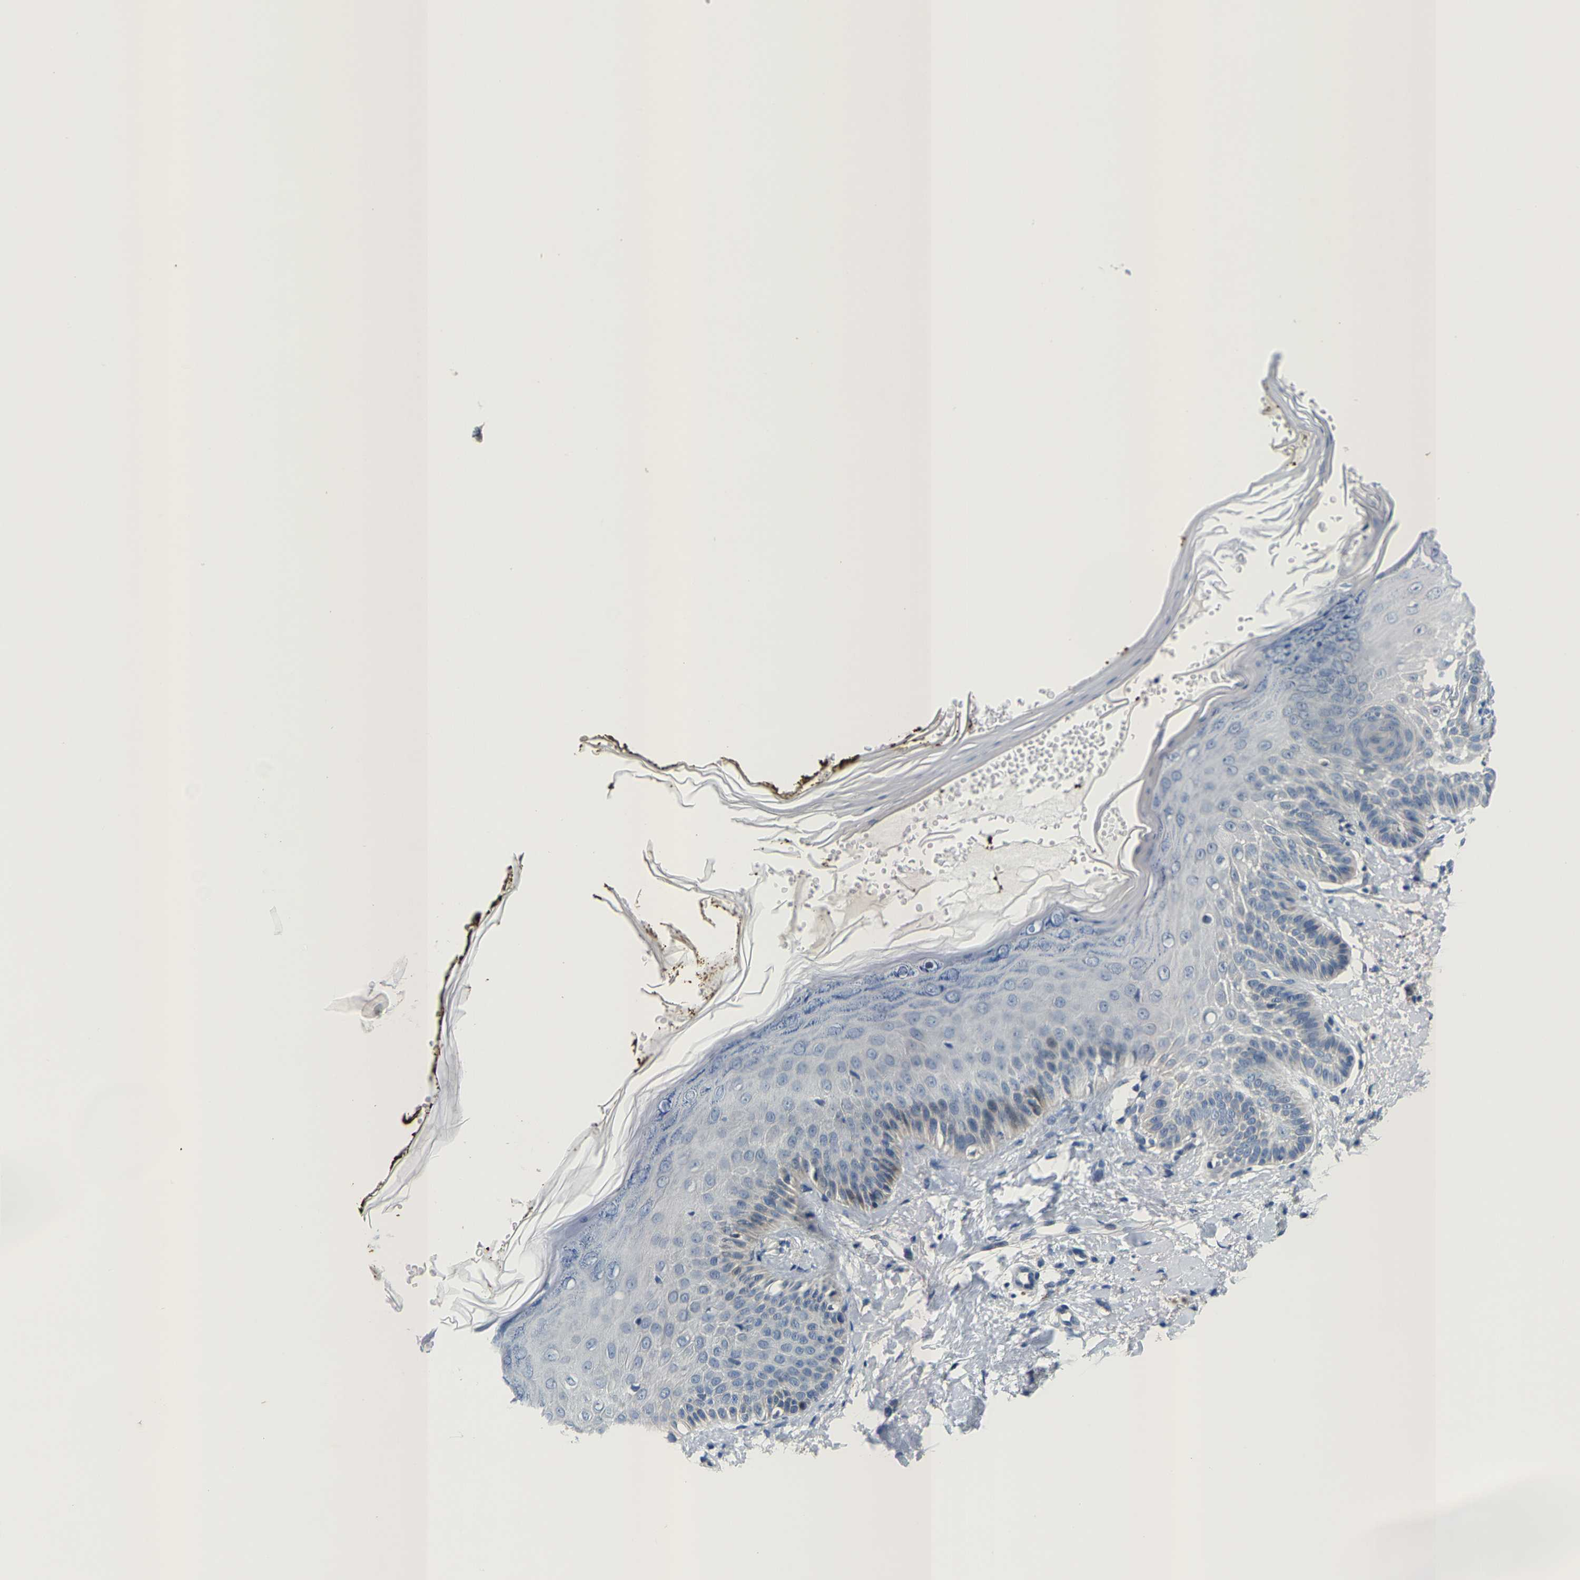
{"staining": {"intensity": "negative", "quantity": "none", "location": "none"}, "tissue": "skin", "cell_type": "Fibroblasts", "image_type": "normal", "snomed": [{"axis": "morphology", "description": "Normal tissue, NOS"}, {"axis": "topography", "description": "Skin"}, {"axis": "topography", "description": "Peripheral nerve tissue"}], "caption": "High magnification brightfield microscopy of benign skin stained with DAB (3,3'-diaminobenzidine) (brown) and counterstained with hematoxylin (blue): fibroblasts show no significant staining.", "gene": "KLHL1", "patient": {"sex": "male", "age": 24}}